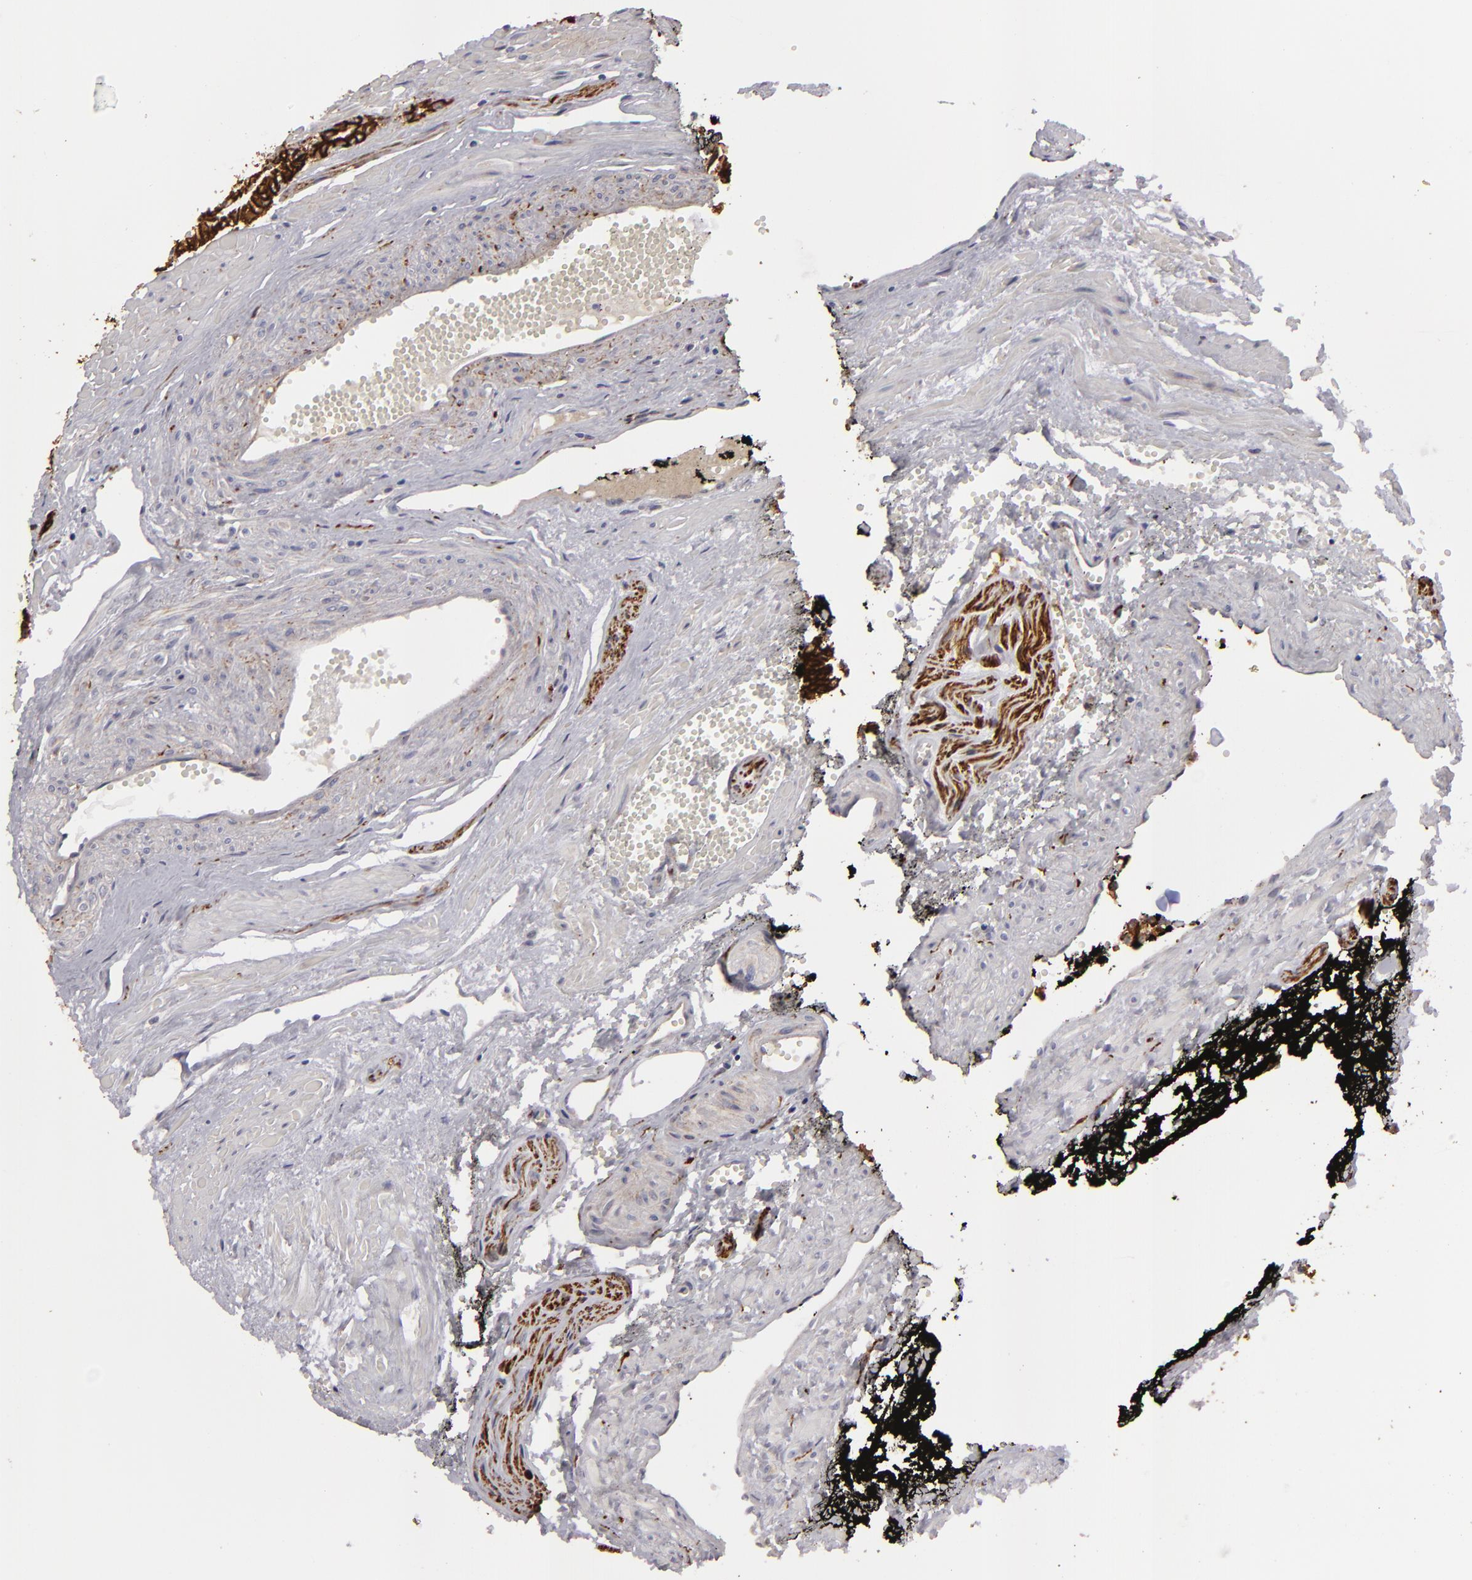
{"staining": {"intensity": "strong", "quantity": ">75%", "location": "cytoplasmic/membranous"}, "tissue": "prostate cancer", "cell_type": "Tumor cells", "image_type": "cancer", "snomed": [{"axis": "morphology", "description": "Adenocarcinoma, High grade"}, {"axis": "topography", "description": "Prostate"}], "caption": "Human high-grade adenocarcinoma (prostate) stained with a protein marker reveals strong staining in tumor cells.", "gene": "ALCAM", "patient": {"sex": "male", "age": 56}}